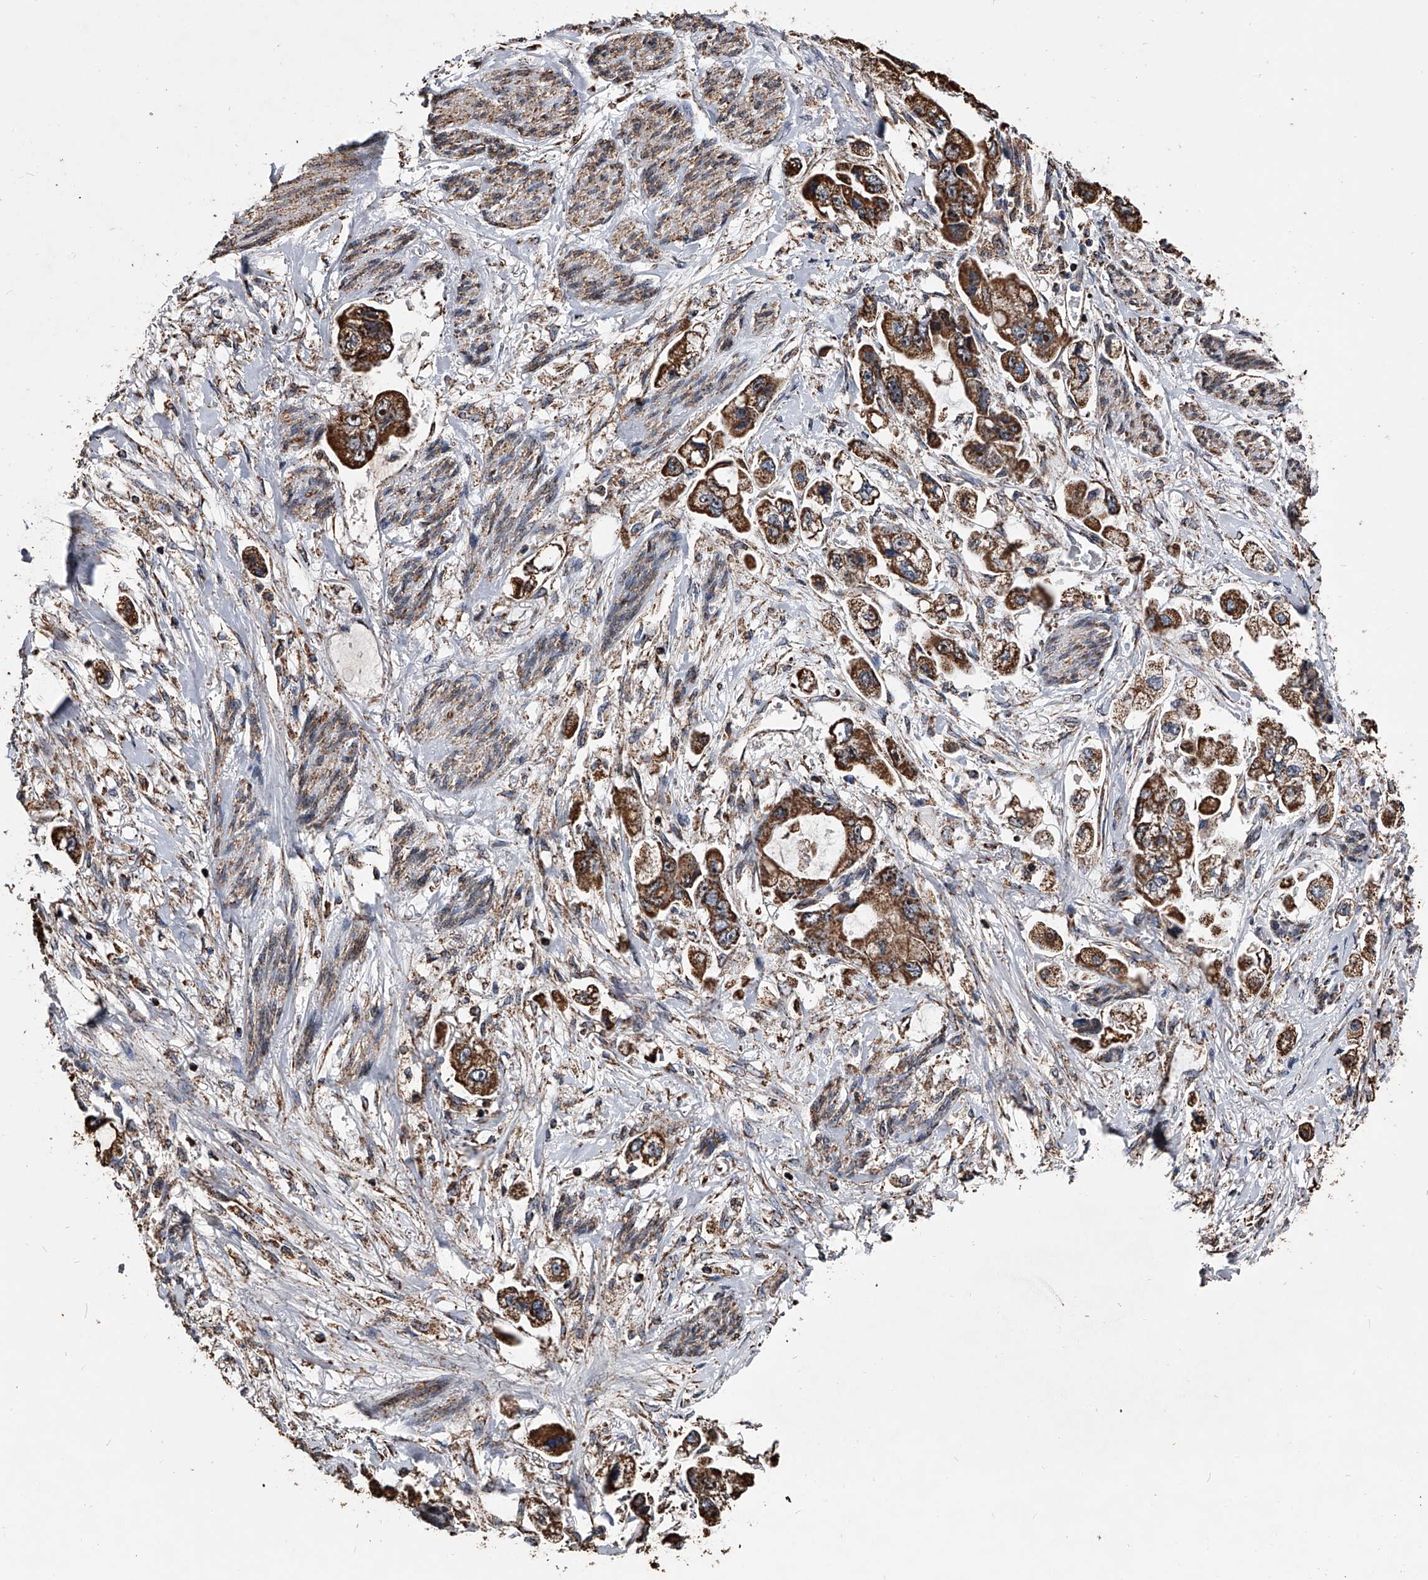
{"staining": {"intensity": "strong", "quantity": ">75%", "location": "cytoplasmic/membranous"}, "tissue": "stomach cancer", "cell_type": "Tumor cells", "image_type": "cancer", "snomed": [{"axis": "morphology", "description": "Adenocarcinoma, NOS"}, {"axis": "topography", "description": "Stomach"}], "caption": "Tumor cells exhibit high levels of strong cytoplasmic/membranous positivity in about >75% of cells in adenocarcinoma (stomach).", "gene": "SMPDL3A", "patient": {"sex": "male", "age": 62}}